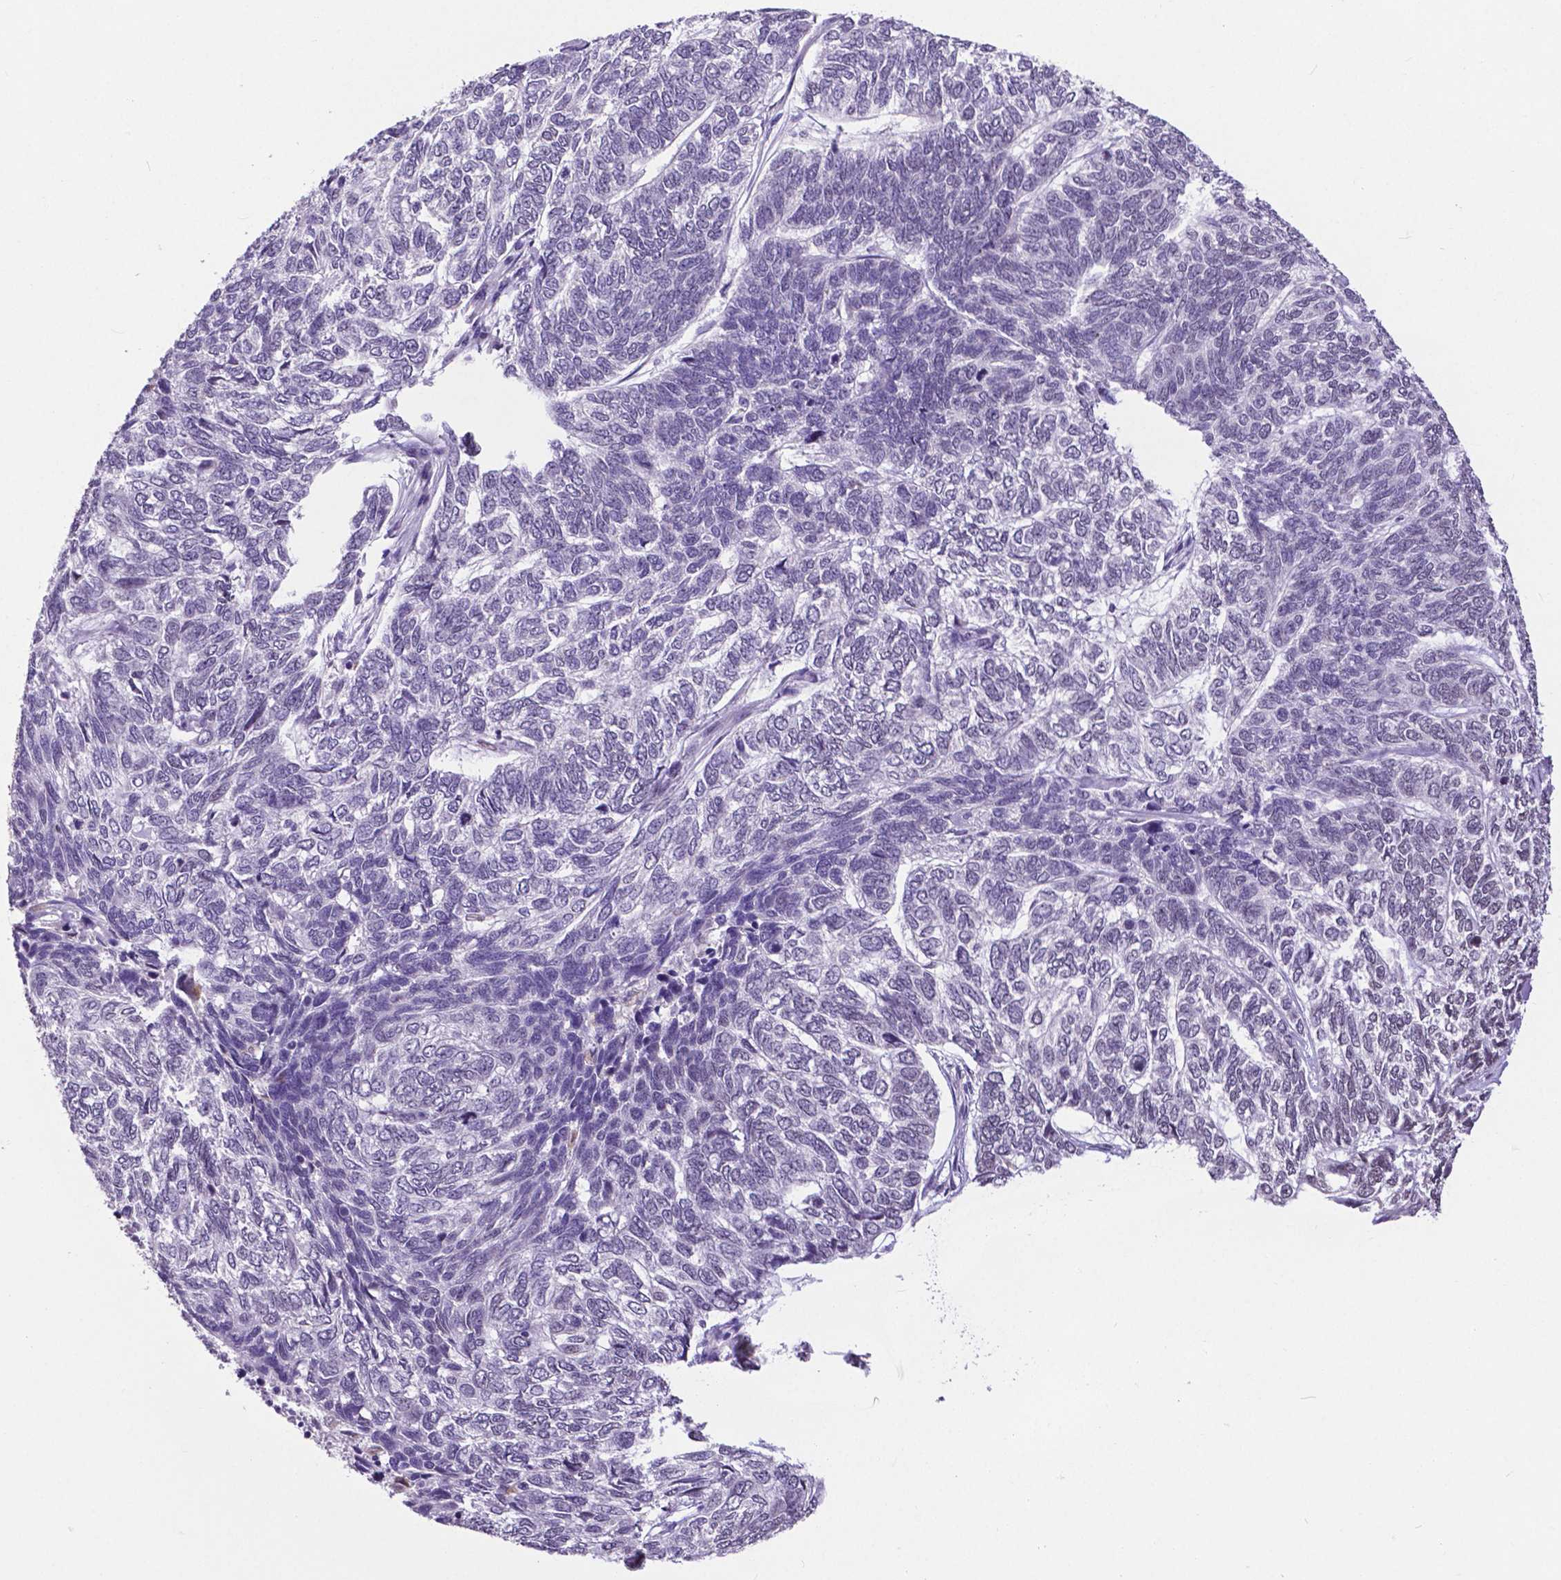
{"staining": {"intensity": "negative", "quantity": "none", "location": "none"}, "tissue": "skin cancer", "cell_type": "Tumor cells", "image_type": "cancer", "snomed": [{"axis": "morphology", "description": "Basal cell carcinoma"}, {"axis": "topography", "description": "Skin"}], "caption": "Immunohistochemistry (IHC) of basal cell carcinoma (skin) demonstrates no positivity in tumor cells. (DAB (3,3'-diaminobenzidine) immunohistochemistry with hematoxylin counter stain).", "gene": "ATRX", "patient": {"sex": "female", "age": 65}}